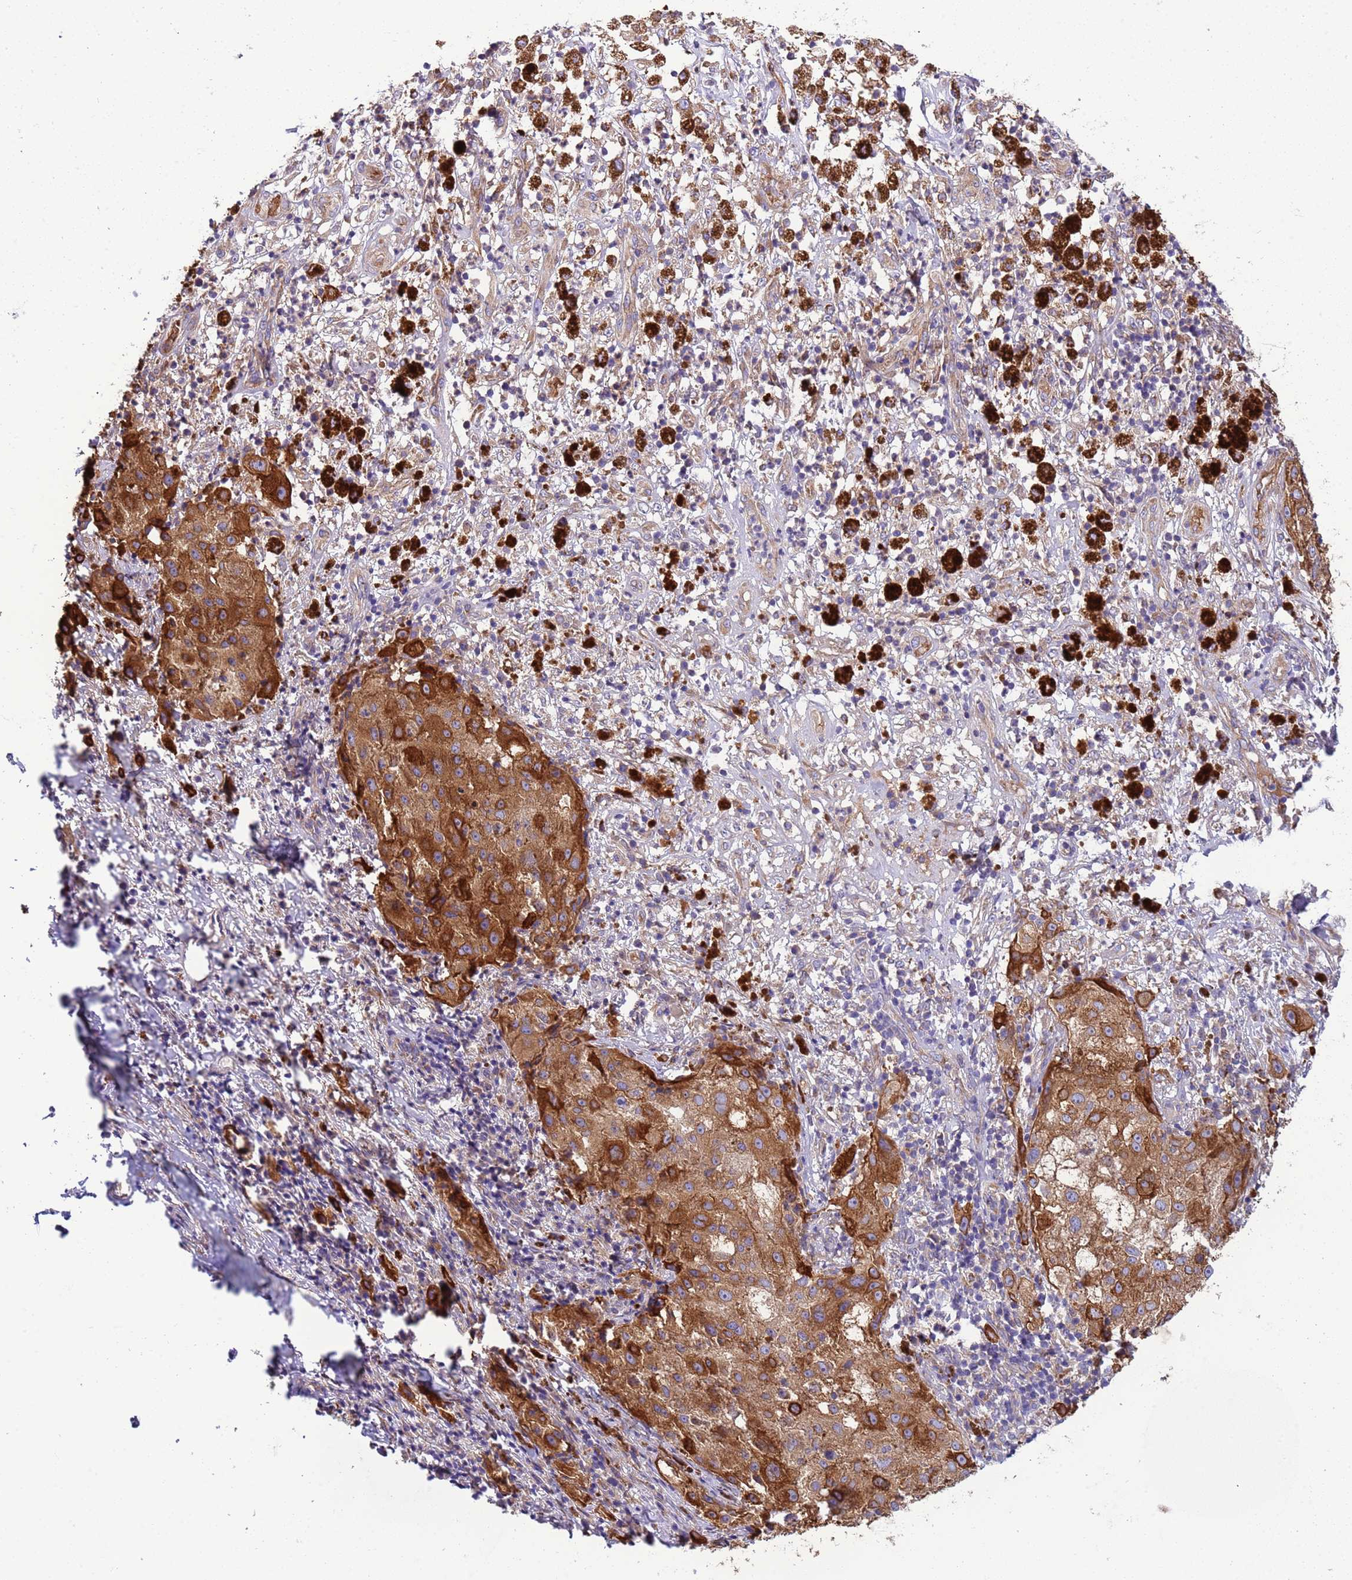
{"staining": {"intensity": "strong", "quantity": ">75%", "location": "cytoplasmic/membranous"}, "tissue": "melanoma", "cell_type": "Tumor cells", "image_type": "cancer", "snomed": [{"axis": "morphology", "description": "Necrosis, NOS"}, {"axis": "morphology", "description": "Malignant melanoma, NOS"}, {"axis": "topography", "description": "Skin"}], "caption": "Melanoma stained for a protein (brown) shows strong cytoplasmic/membranous positive expression in about >75% of tumor cells.", "gene": "PAQR7", "patient": {"sex": "female", "age": 87}}